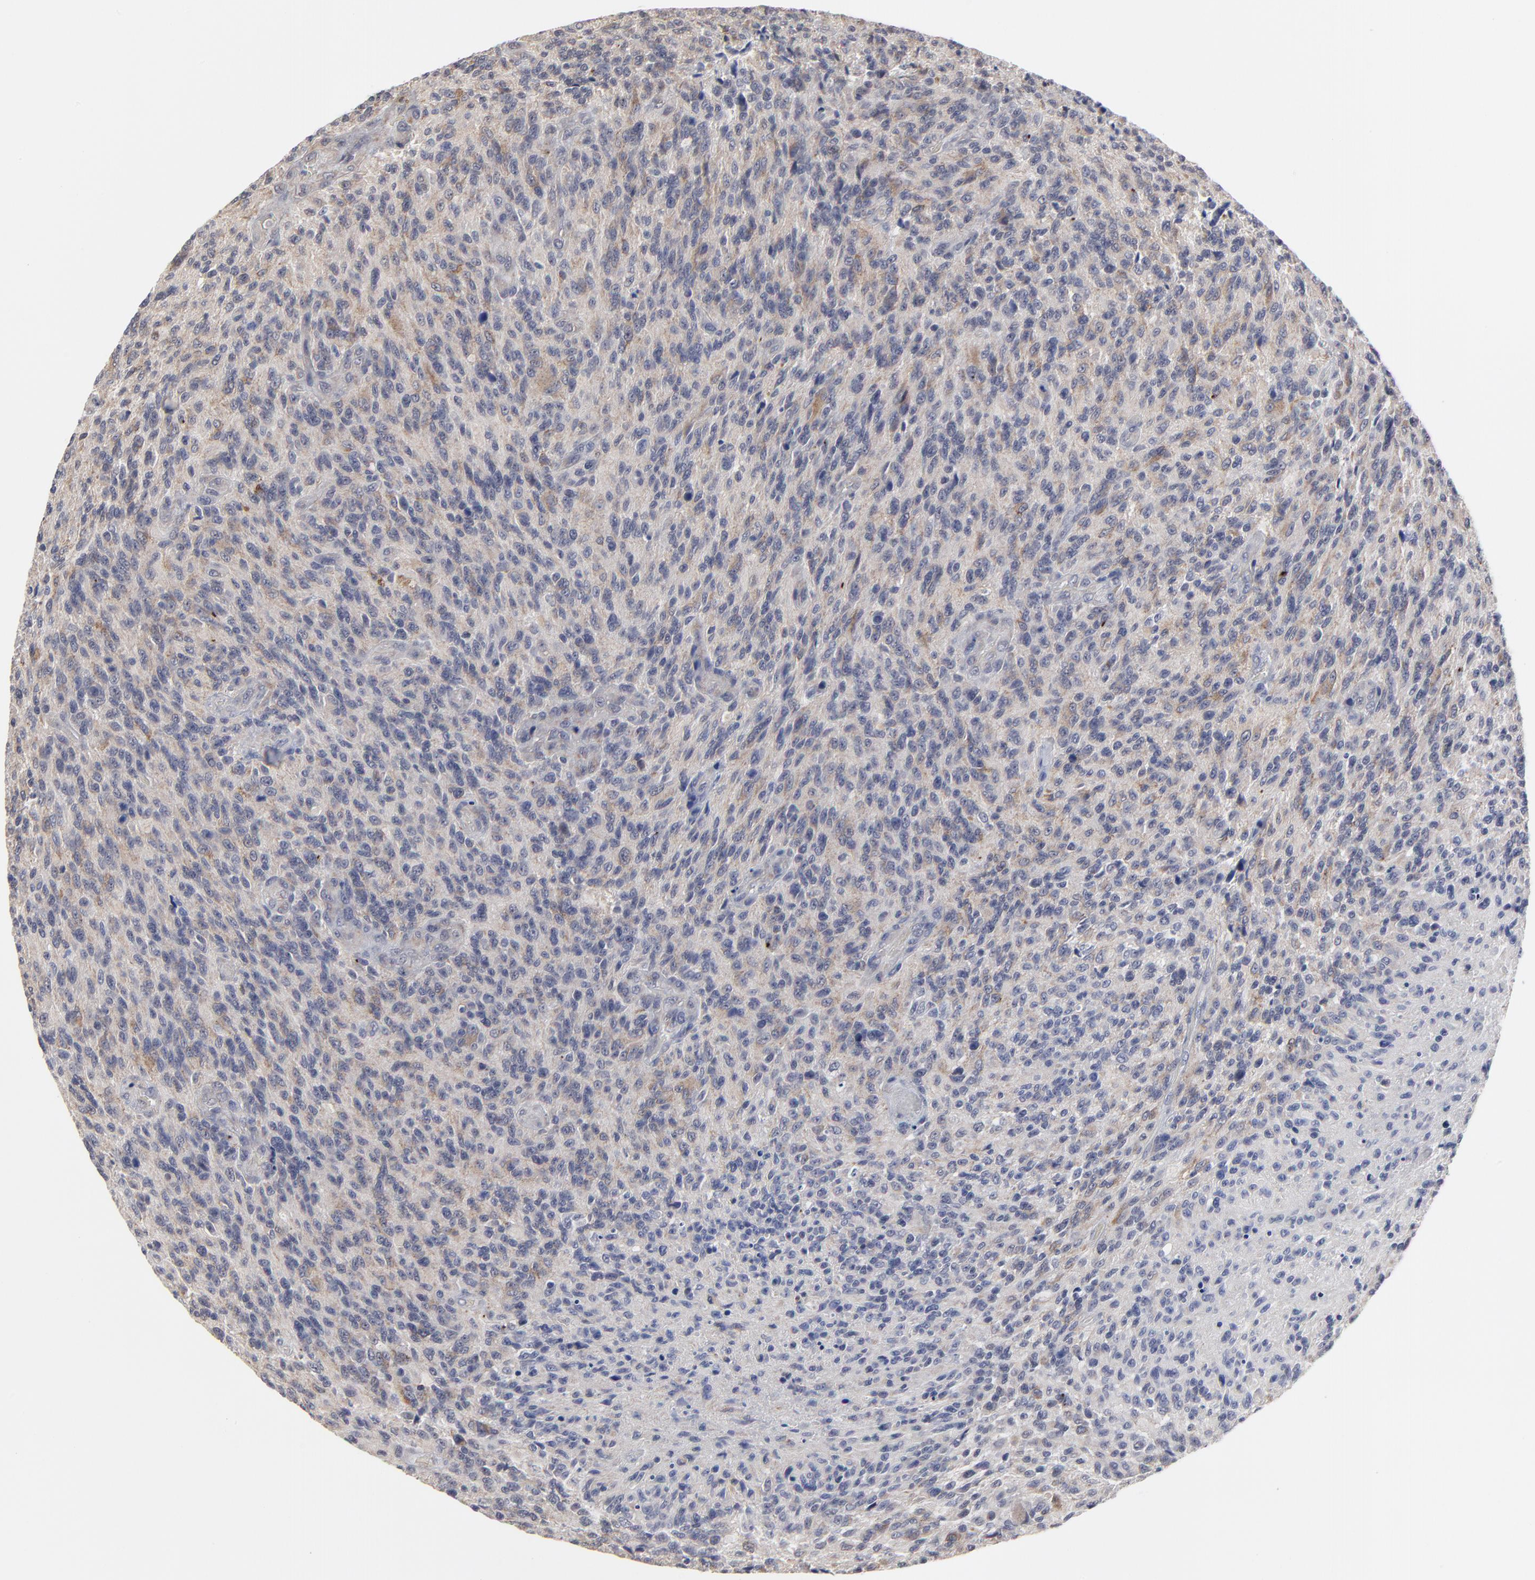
{"staining": {"intensity": "weak", "quantity": "25%-75%", "location": "cytoplasmic/membranous"}, "tissue": "glioma", "cell_type": "Tumor cells", "image_type": "cancer", "snomed": [{"axis": "morphology", "description": "Normal tissue, NOS"}, {"axis": "morphology", "description": "Glioma, malignant, High grade"}, {"axis": "topography", "description": "Cerebral cortex"}], "caption": "Immunohistochemistry (IHC) staining of malignant glioma (high-grade), which exhibits low levels of weak cytoplasmic/membranous staining in about 25%-75% of tumor cells indicating weak cytoplasmic/membranous protein positivity. The staining was performed using DAB (brown) for protein detection and nuclei were counterstained in hematoxylin (blue).", "gene": "MAGEA10", "patient": {"sex": "male", "age": 56}}